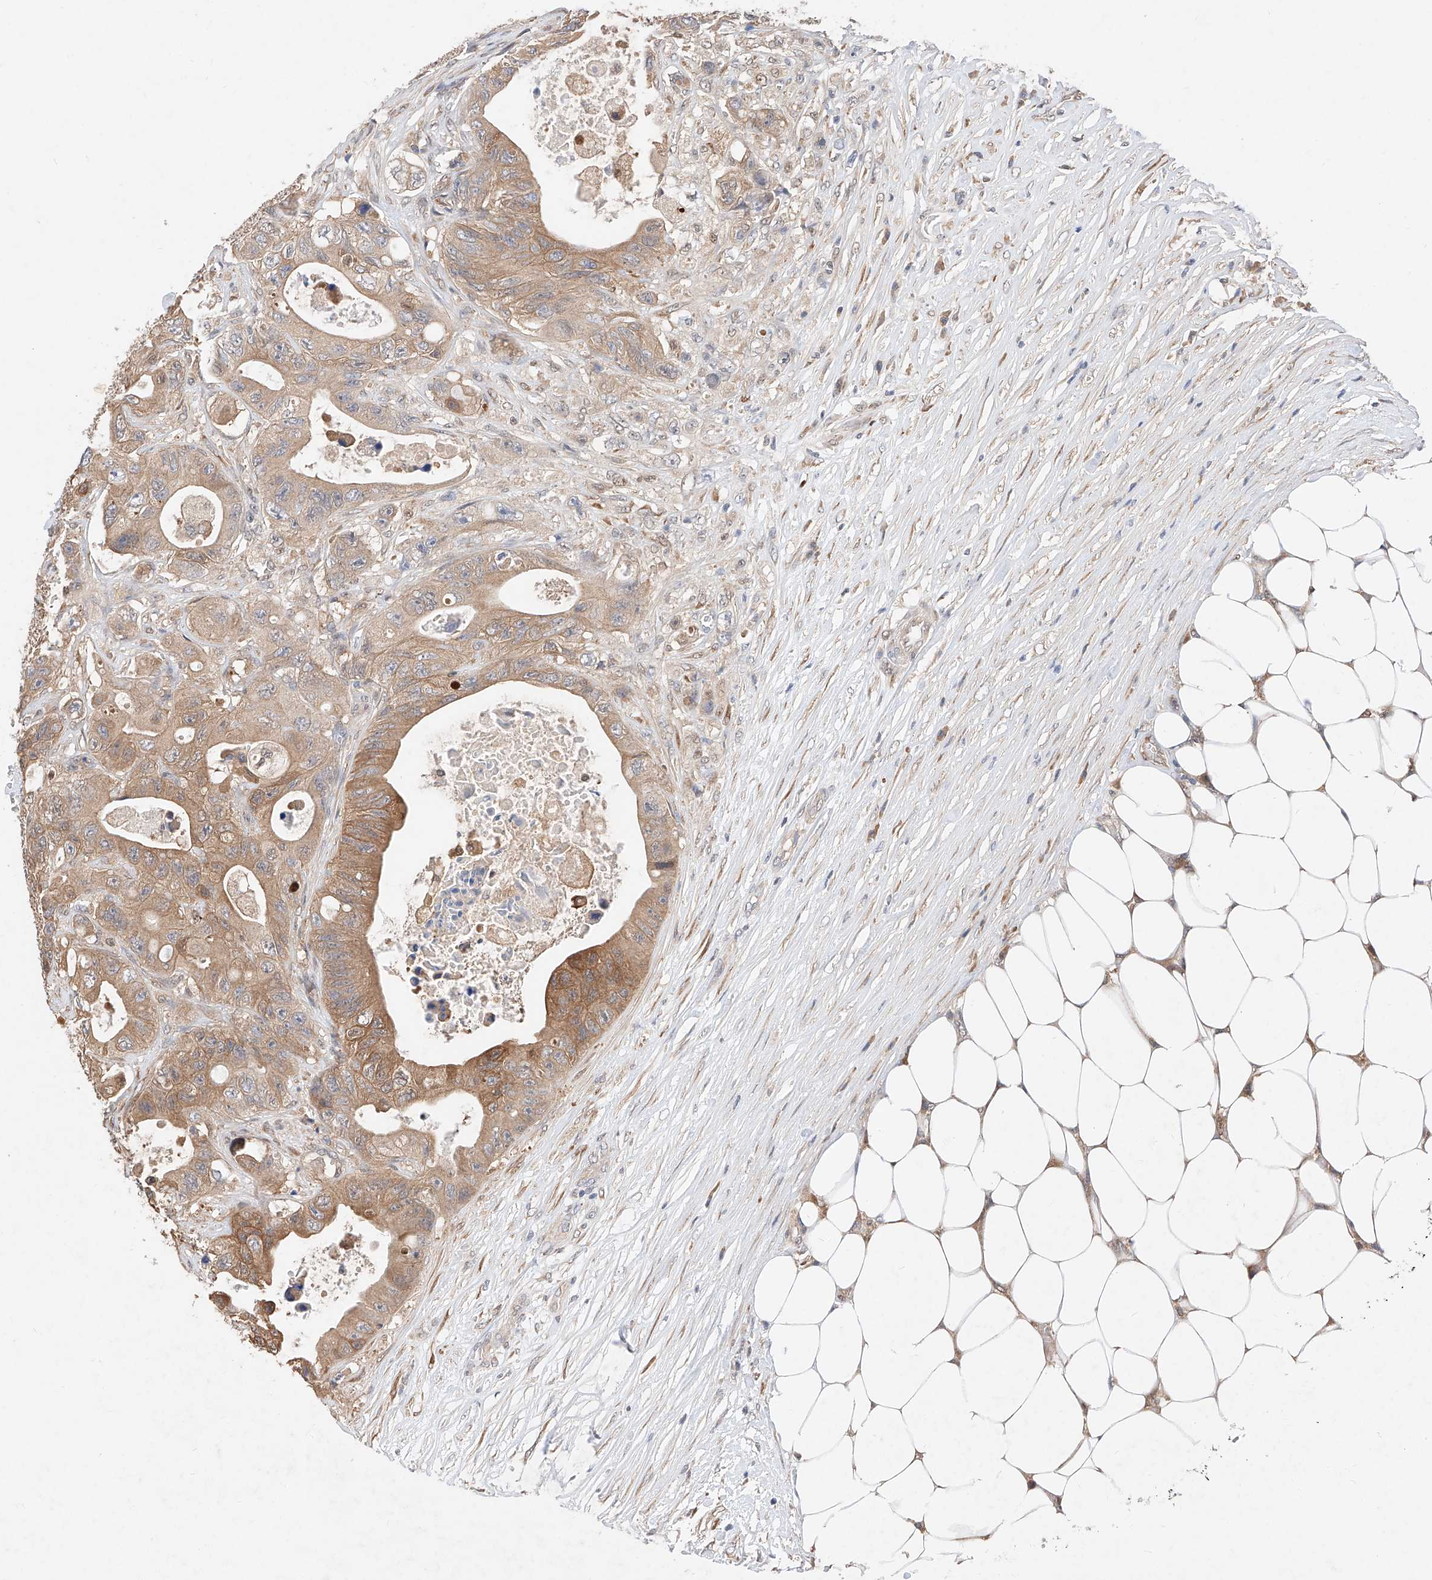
{"staining": {"intensity": "moderate", "quantity": ">75%", "location": "cytoplasmic/membranous"}, "tissue": "colorectal cancer", "cell_type": "Tumor cells", "image_type": "cancer", "snomed": [{"axis": "morphology", "description": "Adenocarcinoma, NOS"}, {"axis": "topography", "description": "Colon"}], "caption": "The immunohistochemical stain highlights moderate cytoplasmic/membranous staining in tumor cells of colorectal adenocarcinoma tissue.", "gene": "ZSCAN4", "patient": {"sex": "female", "age": 46}}